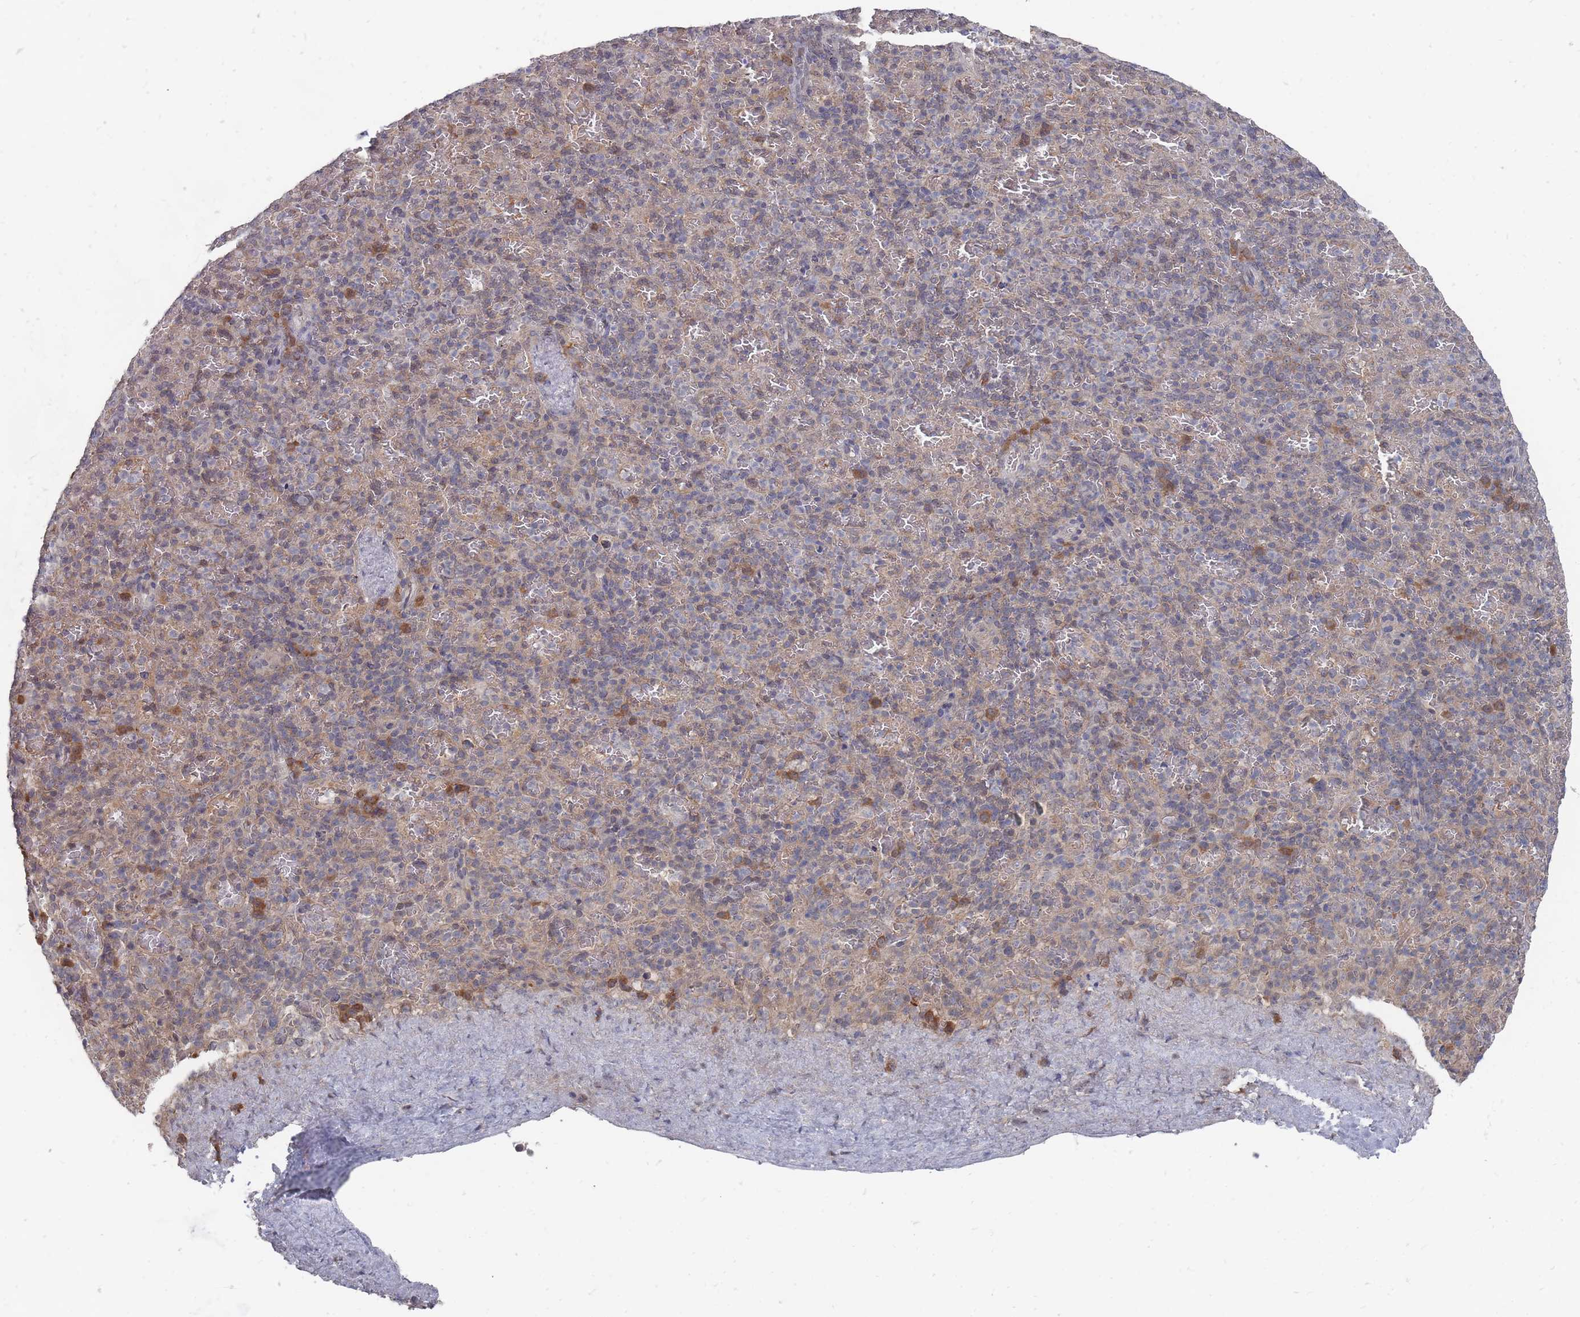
{"staining": {"intensity": "moderate", "quantity": "<25%", "location": "cytoplasmic/membranous"}, "tissue": "spleen", "cell_type": "Cells in red pulp", "image_type": "normal", "snomed": [{"axis": "morphology", "description": "Normal tissue, NOS"}, {"axis": "topography", "description": "Spleen"}], "caption": "Brown immunohistochemical staining in unremarkable spleen exhibits moderate cytoplasmic/membranous positivity in about <25% of cells in red pulp.", "gene": "NKD1", "patient": {"sex": "female", "age": 74}}